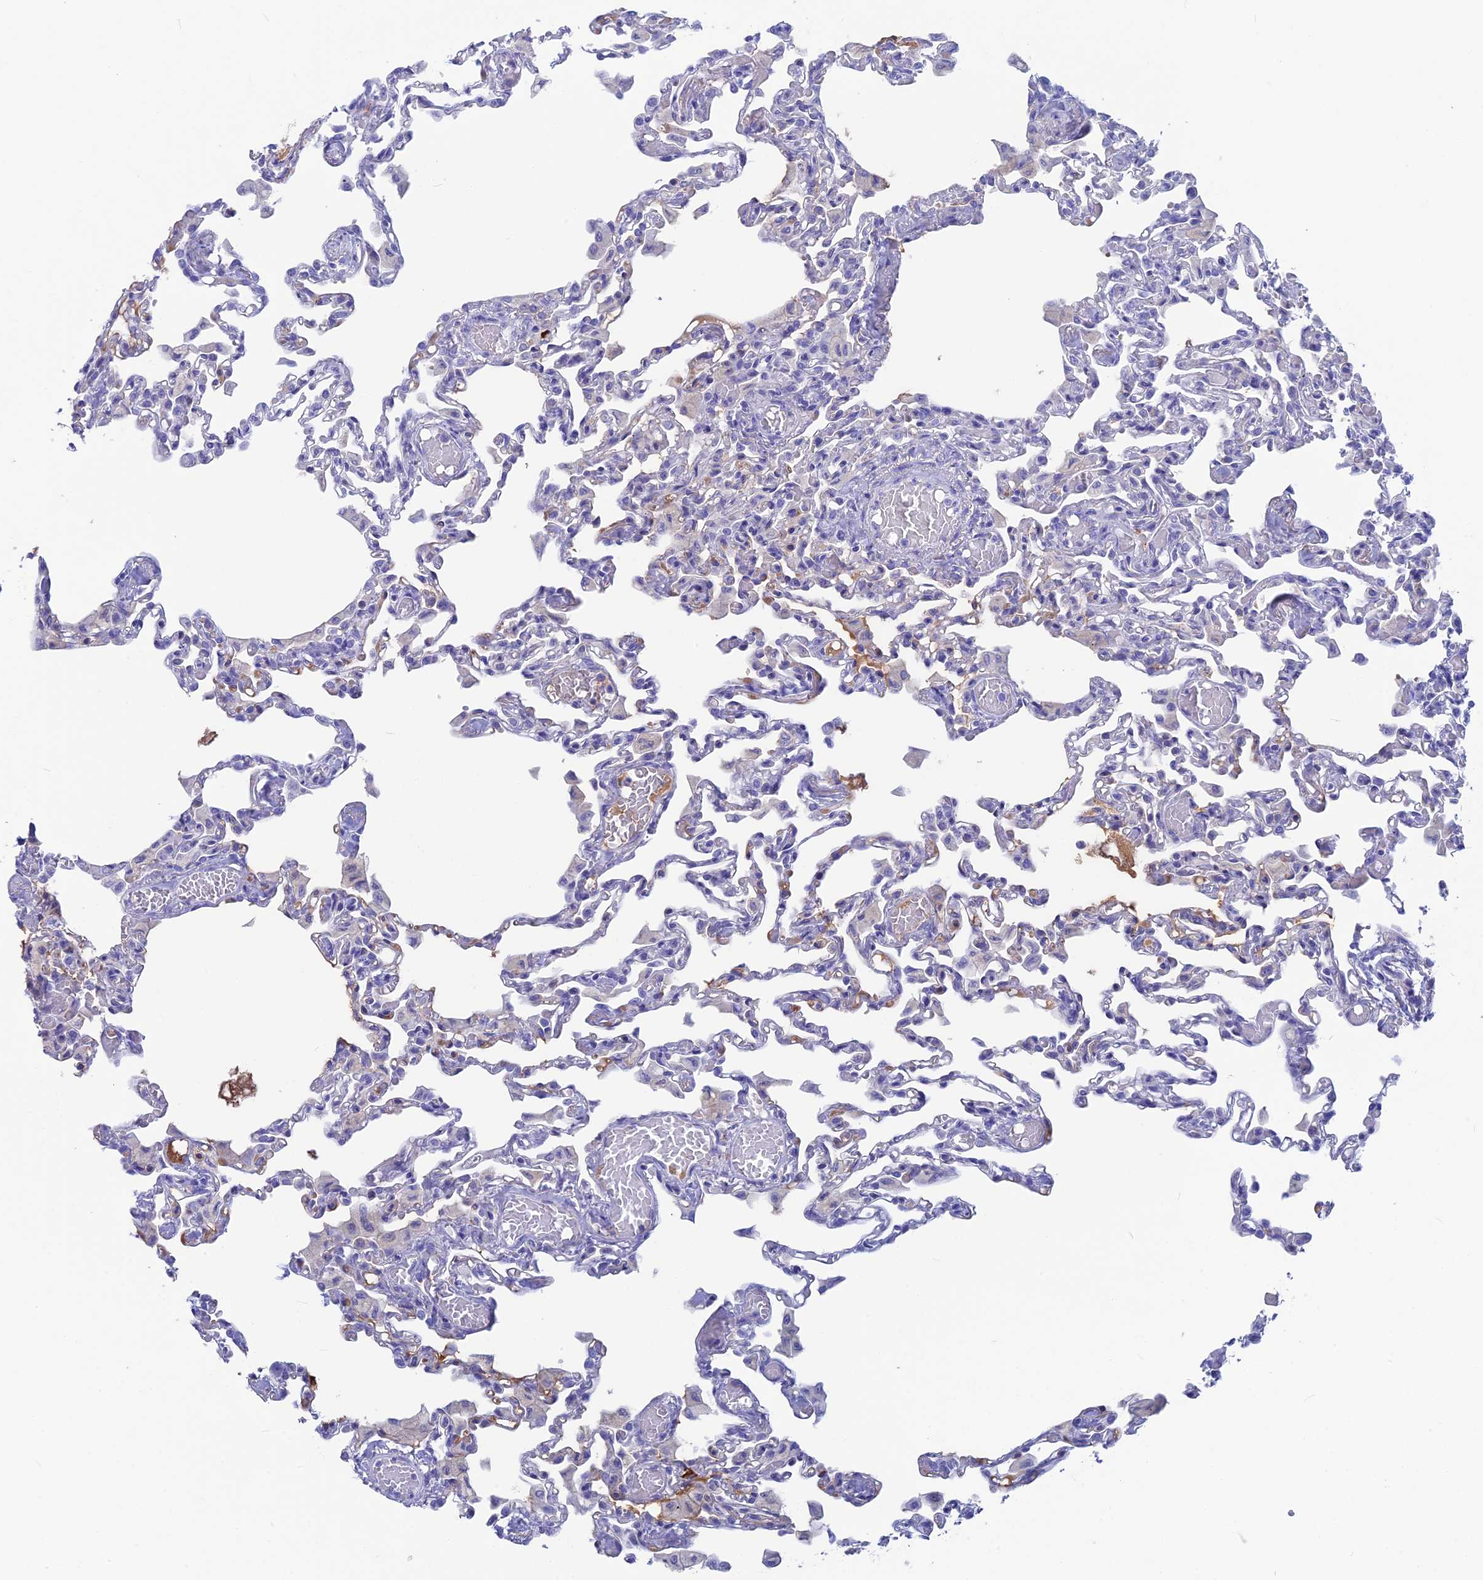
{"staining": {"intensity": "negative", "quantity": "none", "location": "none"}, "tissue": "lung", "cell_type": "Alveolar cells", "image_type": "normal", "snomed": [{"axis": "morphology", "description": "Normal tissue, NOS"}, {"axis": "topography", "description": "Bronchus"}, {"axis": "topography", "description": "Lung"}], "caption": "Immunohistochemical staining of unremarkable human lung shows no significant positivity in alveolar cells.", "gene": "SNAP91", "patient": {"sex": "female", "age": 49}}